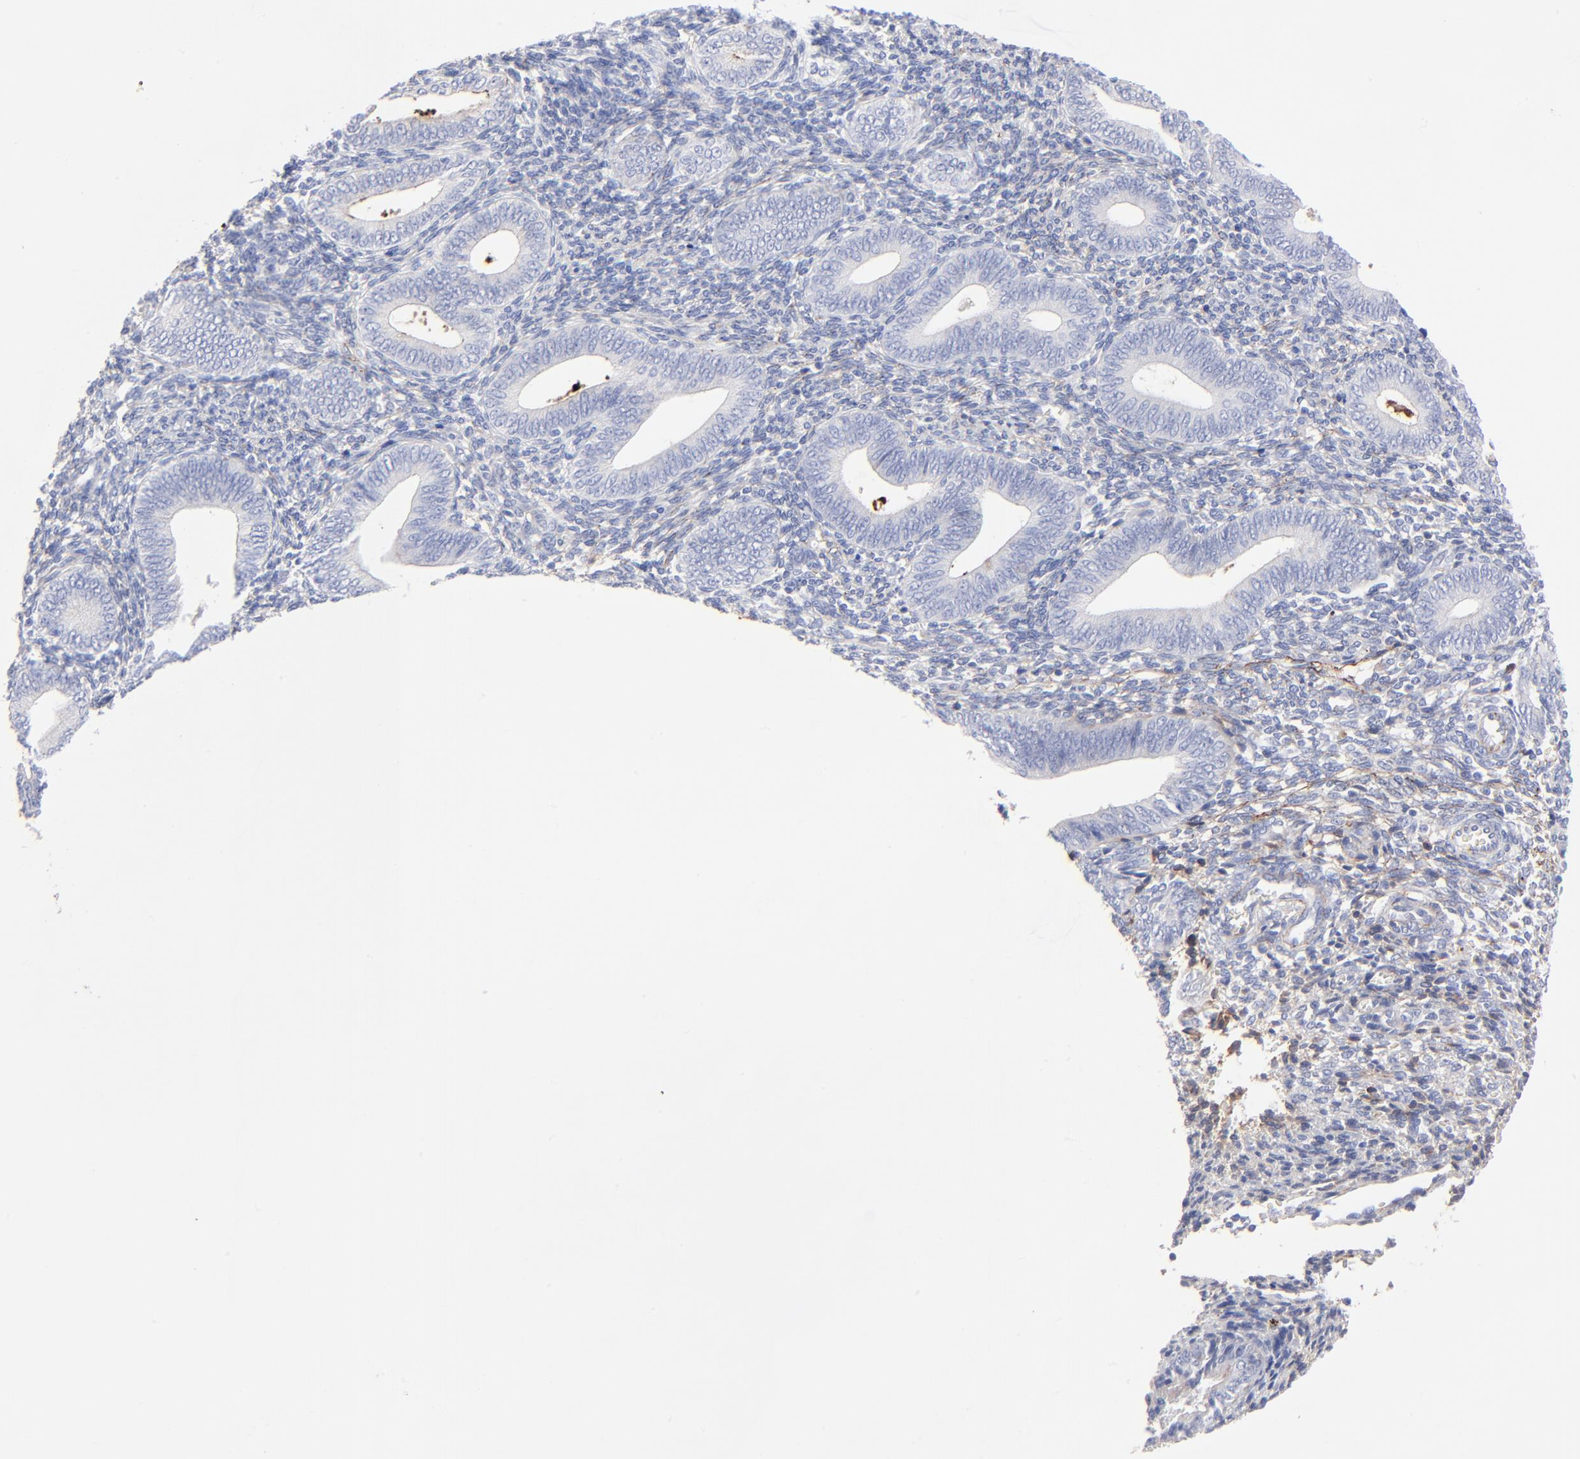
{"staining": {"intensity": "moderate", "quantity": ">75%", "location": "cytoplasmic/membranous"}, "tissue": "endometrium", "cell_type": "Cells in endometrial stroma", "image_type": "normal", "snomed": [{"axis": "morphology", "description": "Normal tissue, NOS"}, {"axis": "topography", "description": "Uterus"}, {"axis": "topography", "description": "Endometrium"}], "caption": "About >75% of cells in endometrial stroma in unremarkable human endometrium demonstrate moderate cytoplasmic/membranous protein staining as visualized by brown immunohistochemical staining.", "gene": "FBLN2", "patient": {"sex": "female", "age": 33}}